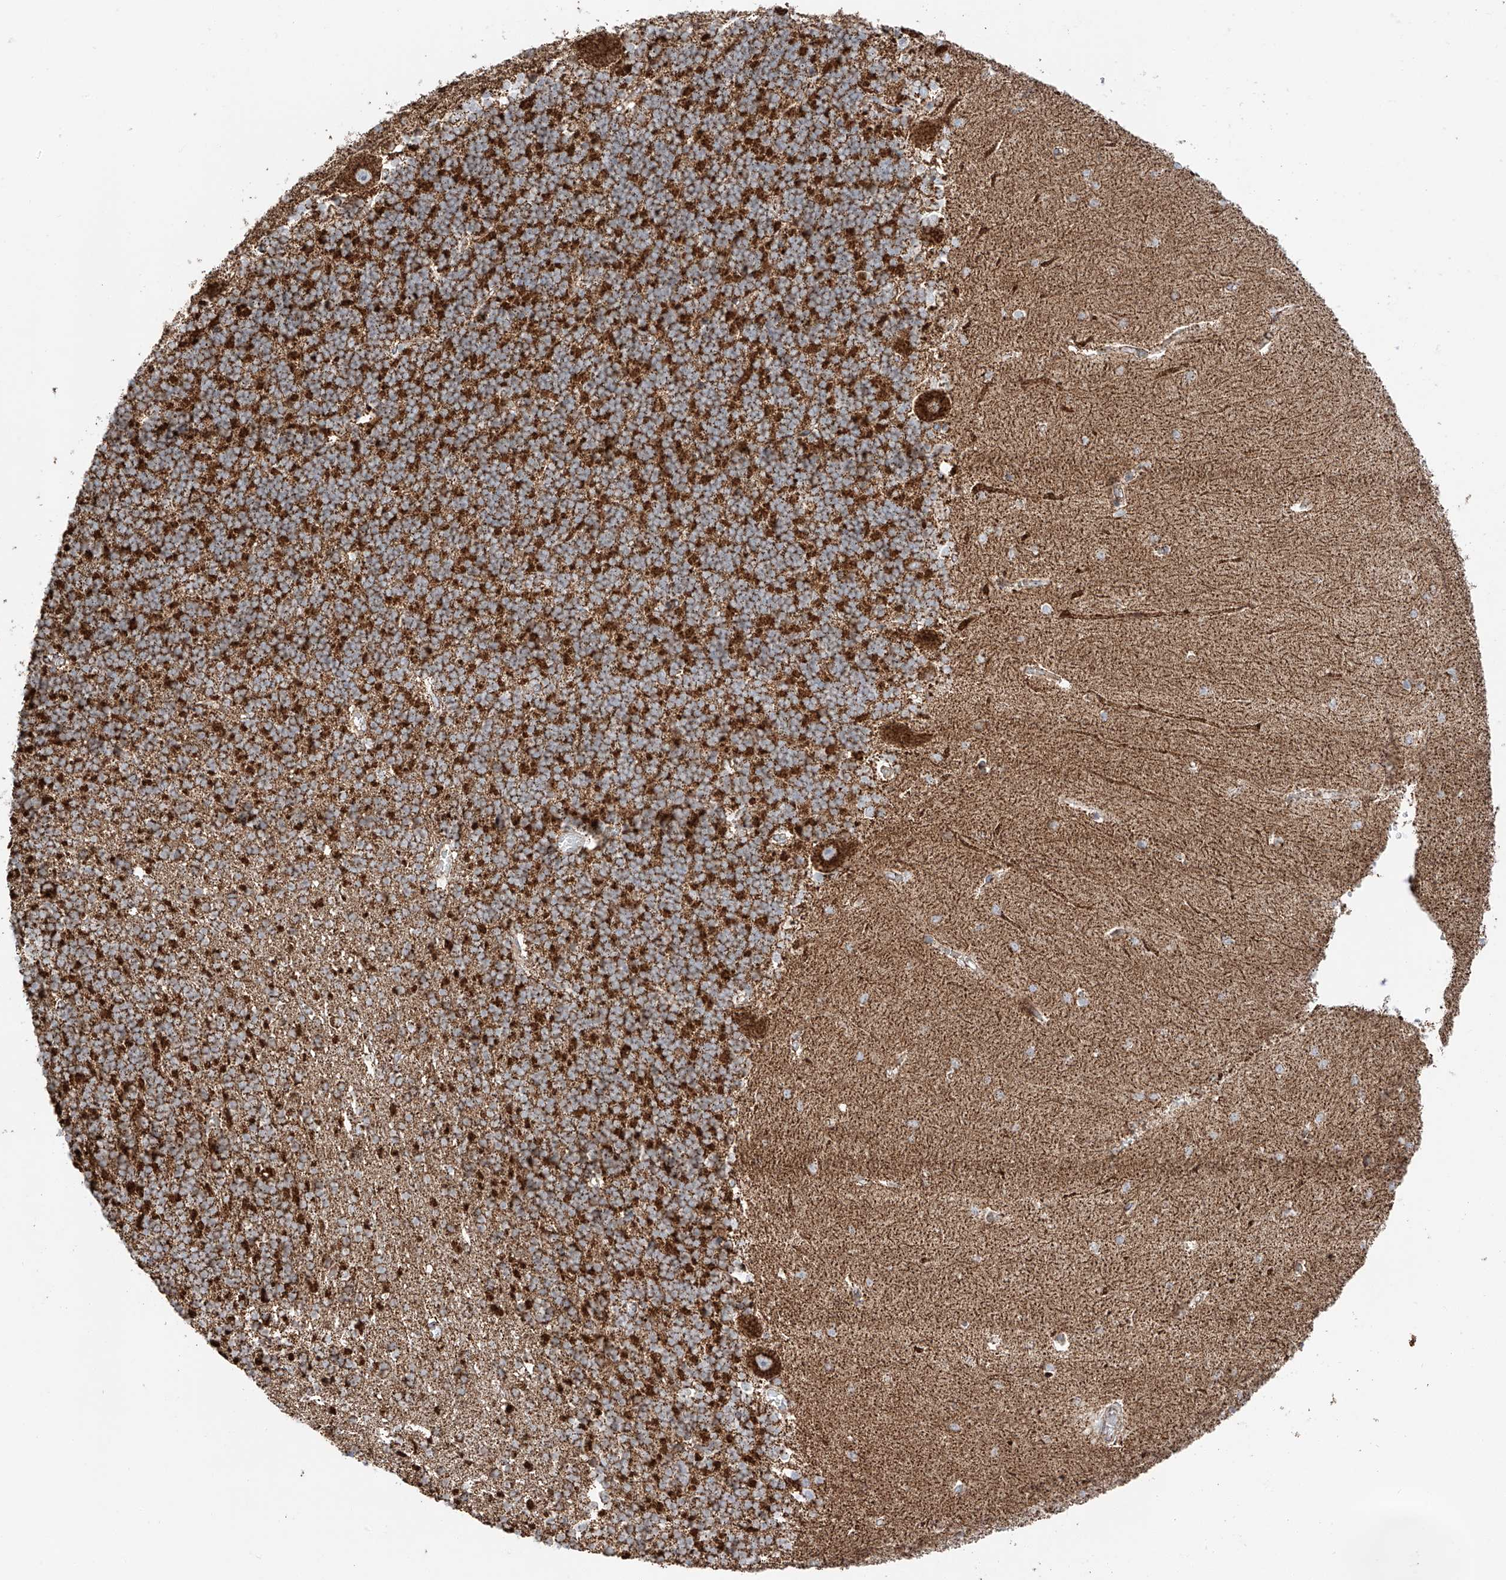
{"staining": {"intensity": "strong", "quantity": ">75%", "location": "cytoplasmic/membranous"}, "tissue": "cerebellum", "cell_type": "Cells in granular layer", "image_type": "normal", "snomed": [{"axis": "morphology", "description": "Normal tissue, NOS"}, {"axis": "topography", "description": "Cerebellum"}], "caption": "Brown immunohistochemical staining in unremarkable cerebellum reveals strong cytoplasmic/membranous staining in about >75% of cells in granular layer. The protein of interest is stained brown, and the nuclei are stained in blue (DAB (3,3'-diaminobenzidine) IHC with brightfield microscopy, high magnification).", "gene": "TTC27", "patient": {"sex": "male", "age": 37}}